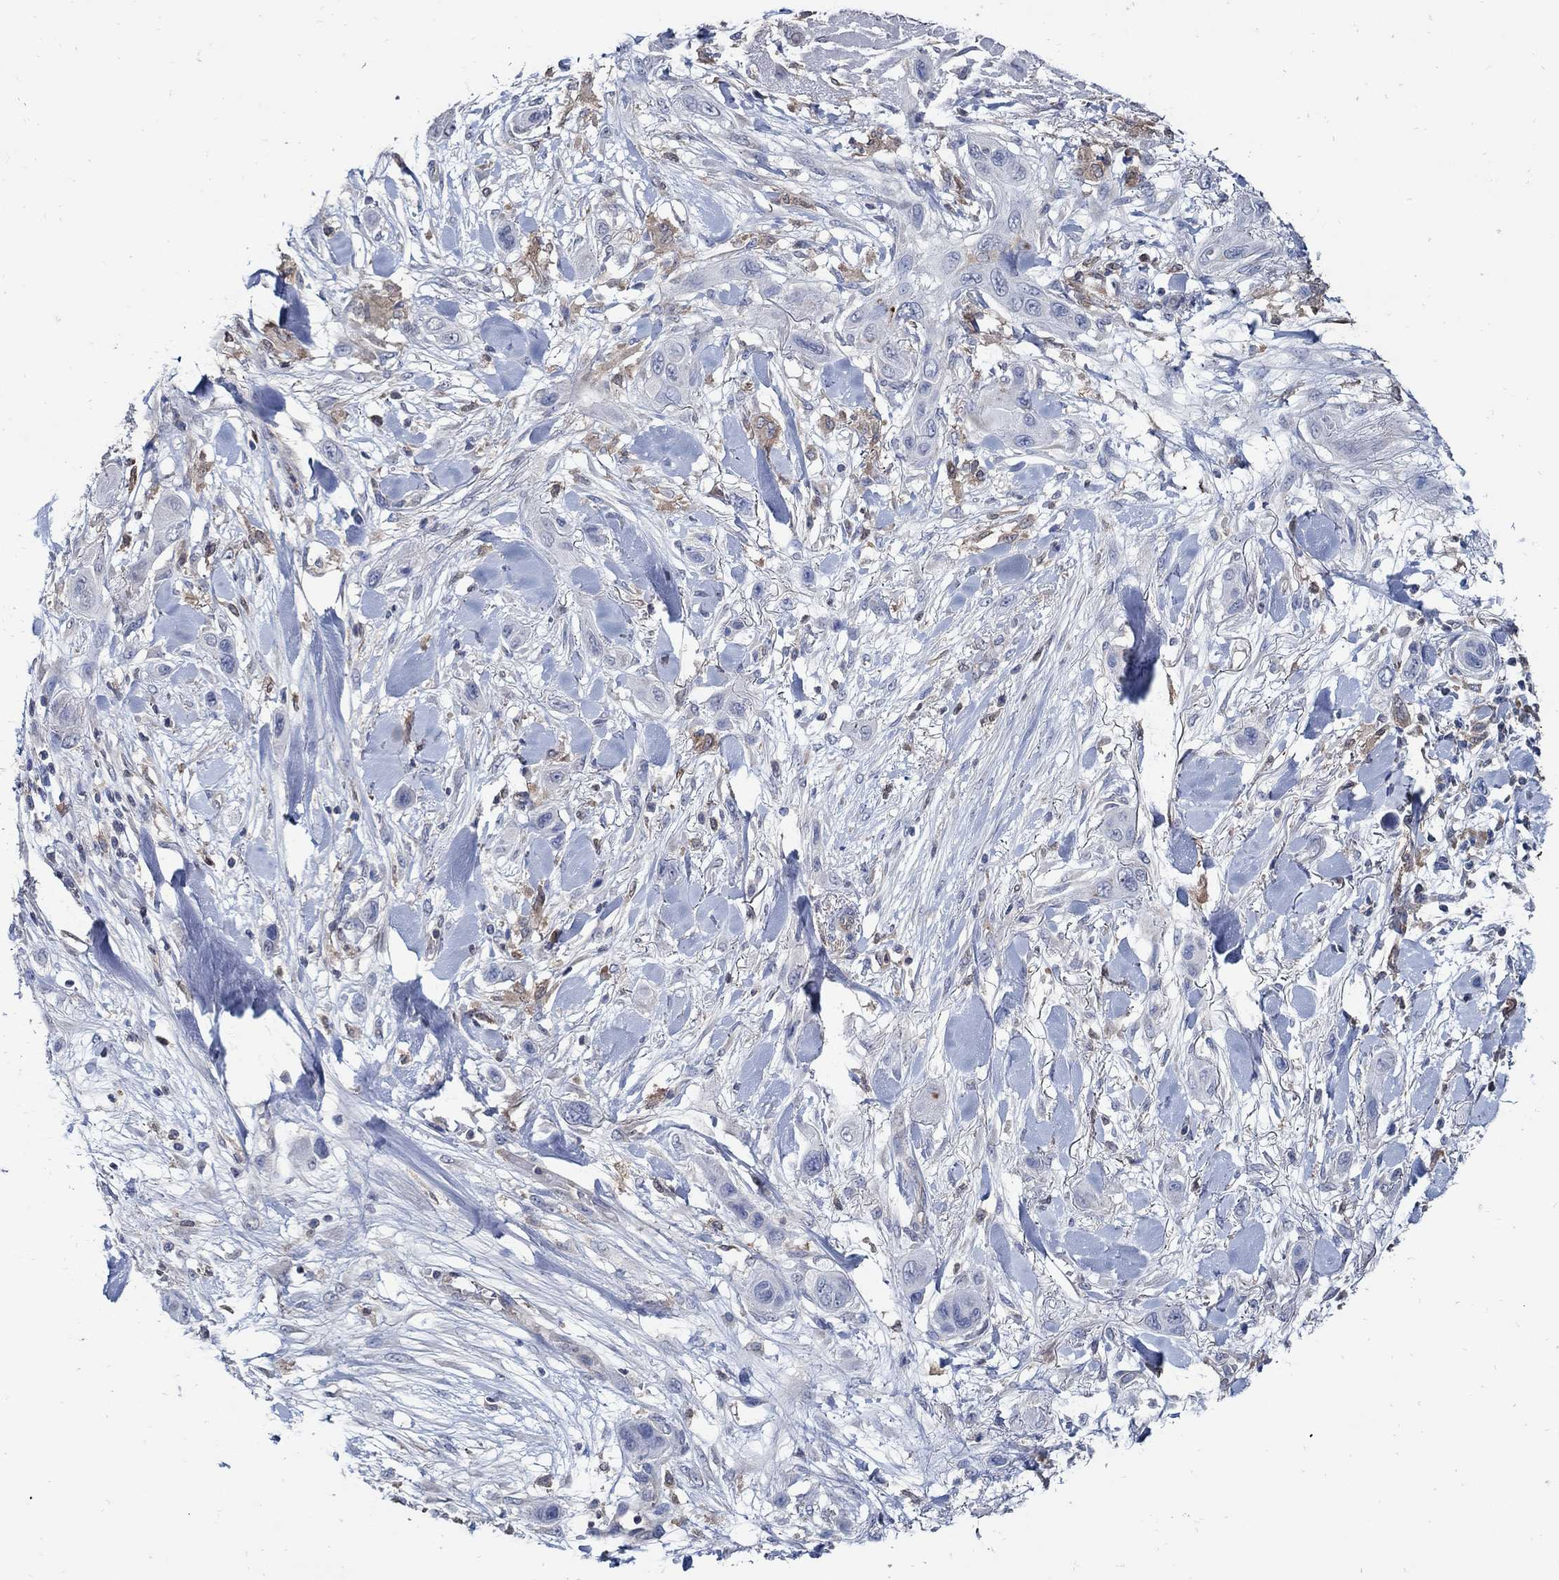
{"staining": {"intensity": "negative", "quantity": "none", "location": "none"}, "tissue": "skin cancer", "cell_type": "Tumor cells", "image_type": "cancer", "snomed": [{"axis": "morphology", "description": "Squamous cell carcinoma, NOS"}, {"axis": "topography", "description": "Skin"}], "caption": "High magnification brightfield microscopy of squamous cell carcinoma (skin) stained with DAB (3,3'-diaminobenzidine) (brown) and counterstained with hematoxylin (blue): tumor cells show no significant positivity. (Stains: DAB immunohistochemistry (IHC) with hematoxylin counter stain, Microscopy: brightfield microscopy at high magnification).", "gene": "MTHFR", "patient": {"sex": "male", "age": 79}}